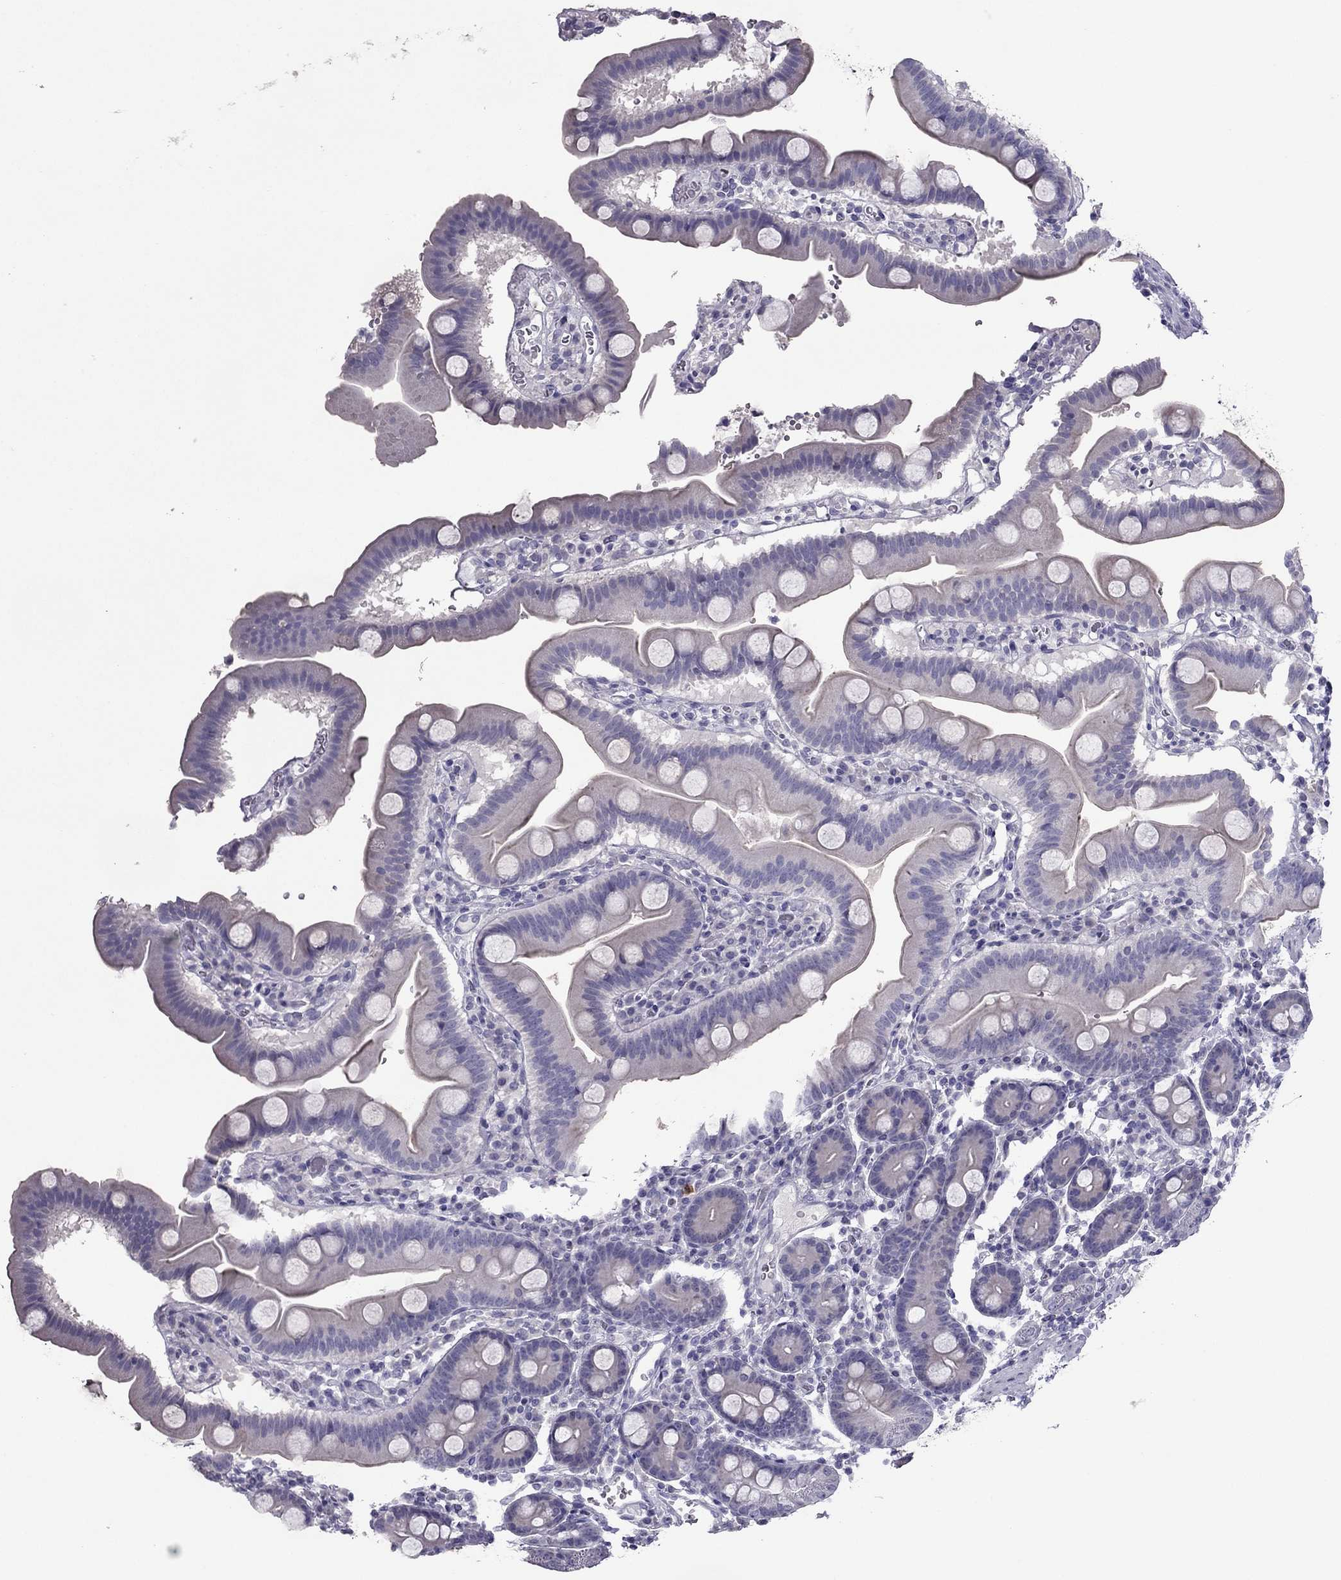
{"staining": {"intensity": "negative", "quantity": "none", "location": "none"}, "tissue": "duodenum", "cell_type": "Glandular cells", "image_type": "normal", "snomed": [{"axis": "morphology", "description": "Normal tissue, NOS"}, {"axis": "topography", "description": "Duodenum"}], "caption": "The IHC photomicrograph has no significant staining in glandular cells of duodenum.", "gene": "RGS8", "patient": {"sex": "male", "age": 59}}